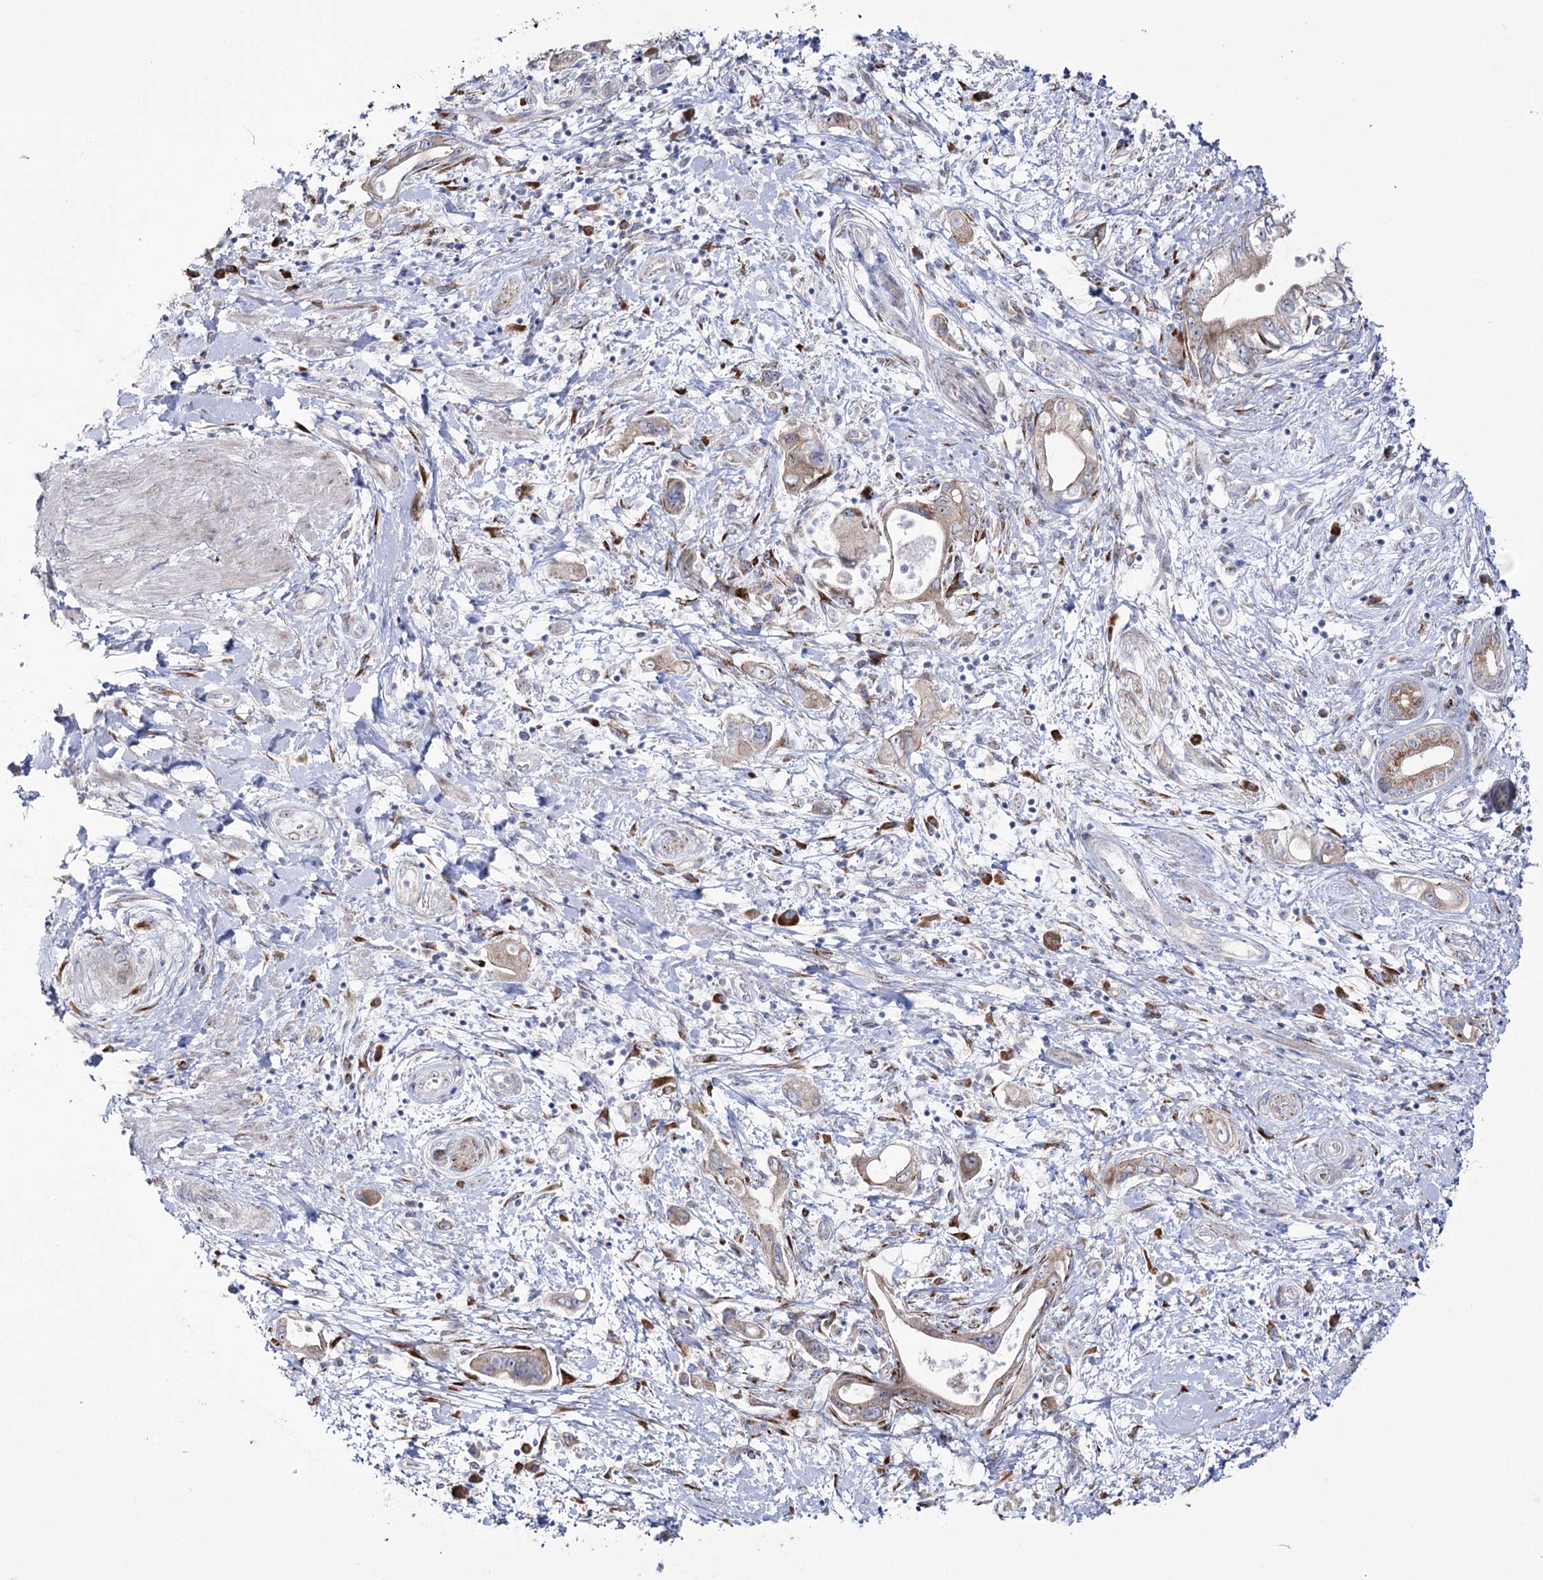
{"staining": {"intensity": "weak", "quantity": "25%-75%", "location": "cytoplasmic/membranous"}, "tissue": "pancreatic cancer", "cell_type": "Tumor cells", "image_type": "cancer", "snomed": [{"axis": "morphology", "description": "Adenocarcinoma, NOS"}, {"axis": "topography", "description": "Pancreas"}], "caption": "The immunohistochemical stain shows weak cytoplasmic/membranous staining in tumor cells of adenocarcinoma (pancreatic) tissue. Nuclei are stained in blue.", "gene": "METTL5", "patient": {"sex": "female", "age": 73}}